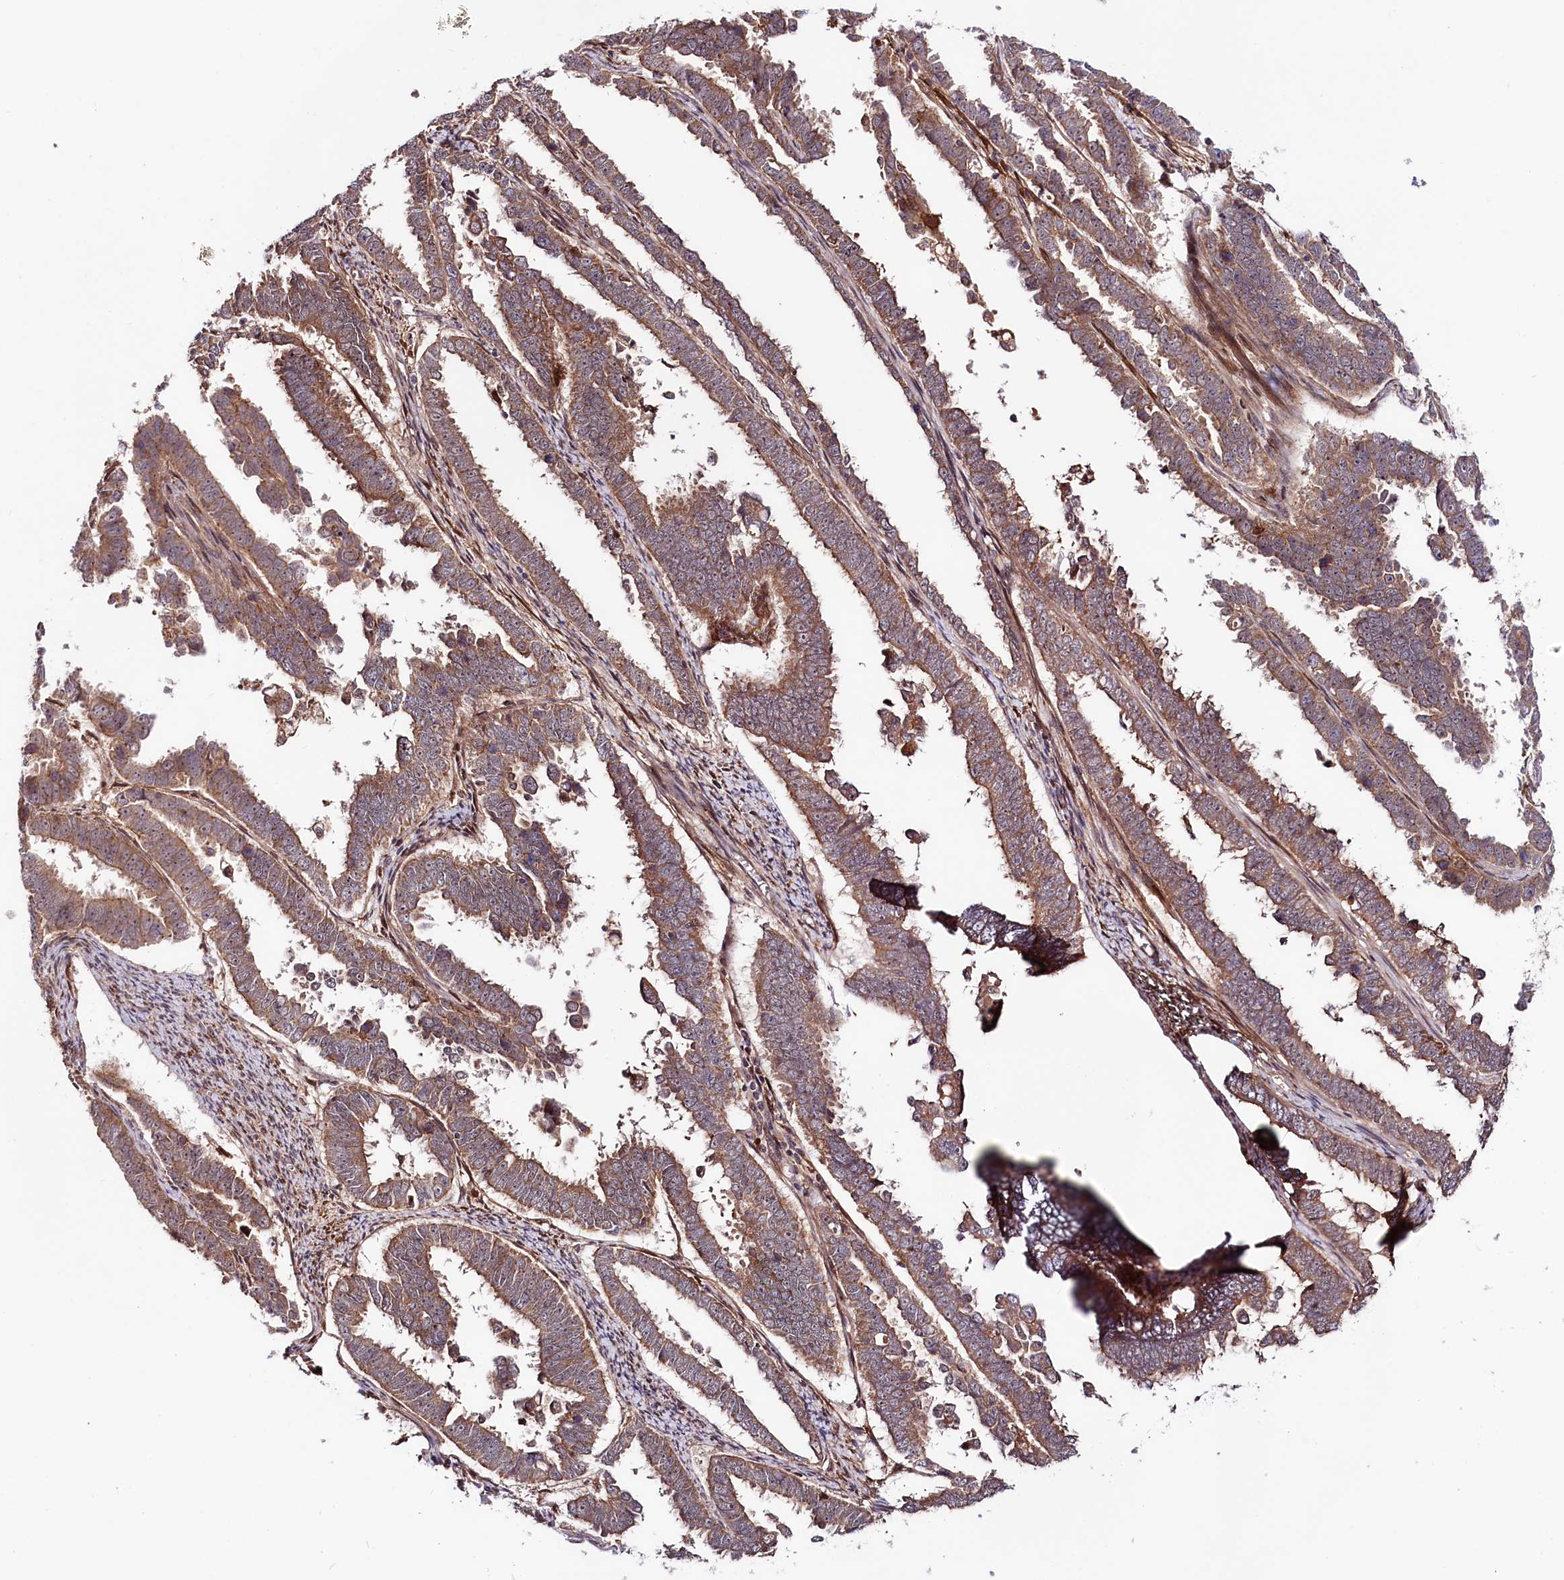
{"staining": {"intensity": "moderate", "quantity": ">75%", "location": "cytoplasmic/membranous"}, "tissue": "endometrial cancer", "cell_type": "Tumor cells", "image_type": "cancer", "snomed": [{"axis": "morphology", "description": "Adenocarcinoma, NOS"}, {"axis": "topography", "description": "Endometrium"}], "caption": "Adenocarcinoma (endometrial) tissue displays moderate cytoplasmic/membranous positivity in approximately >75% of tumor cells, visualized by immunohistochemistry.", "gene": "NEDD1", "patient": {"sex": "female", "age": 75}}